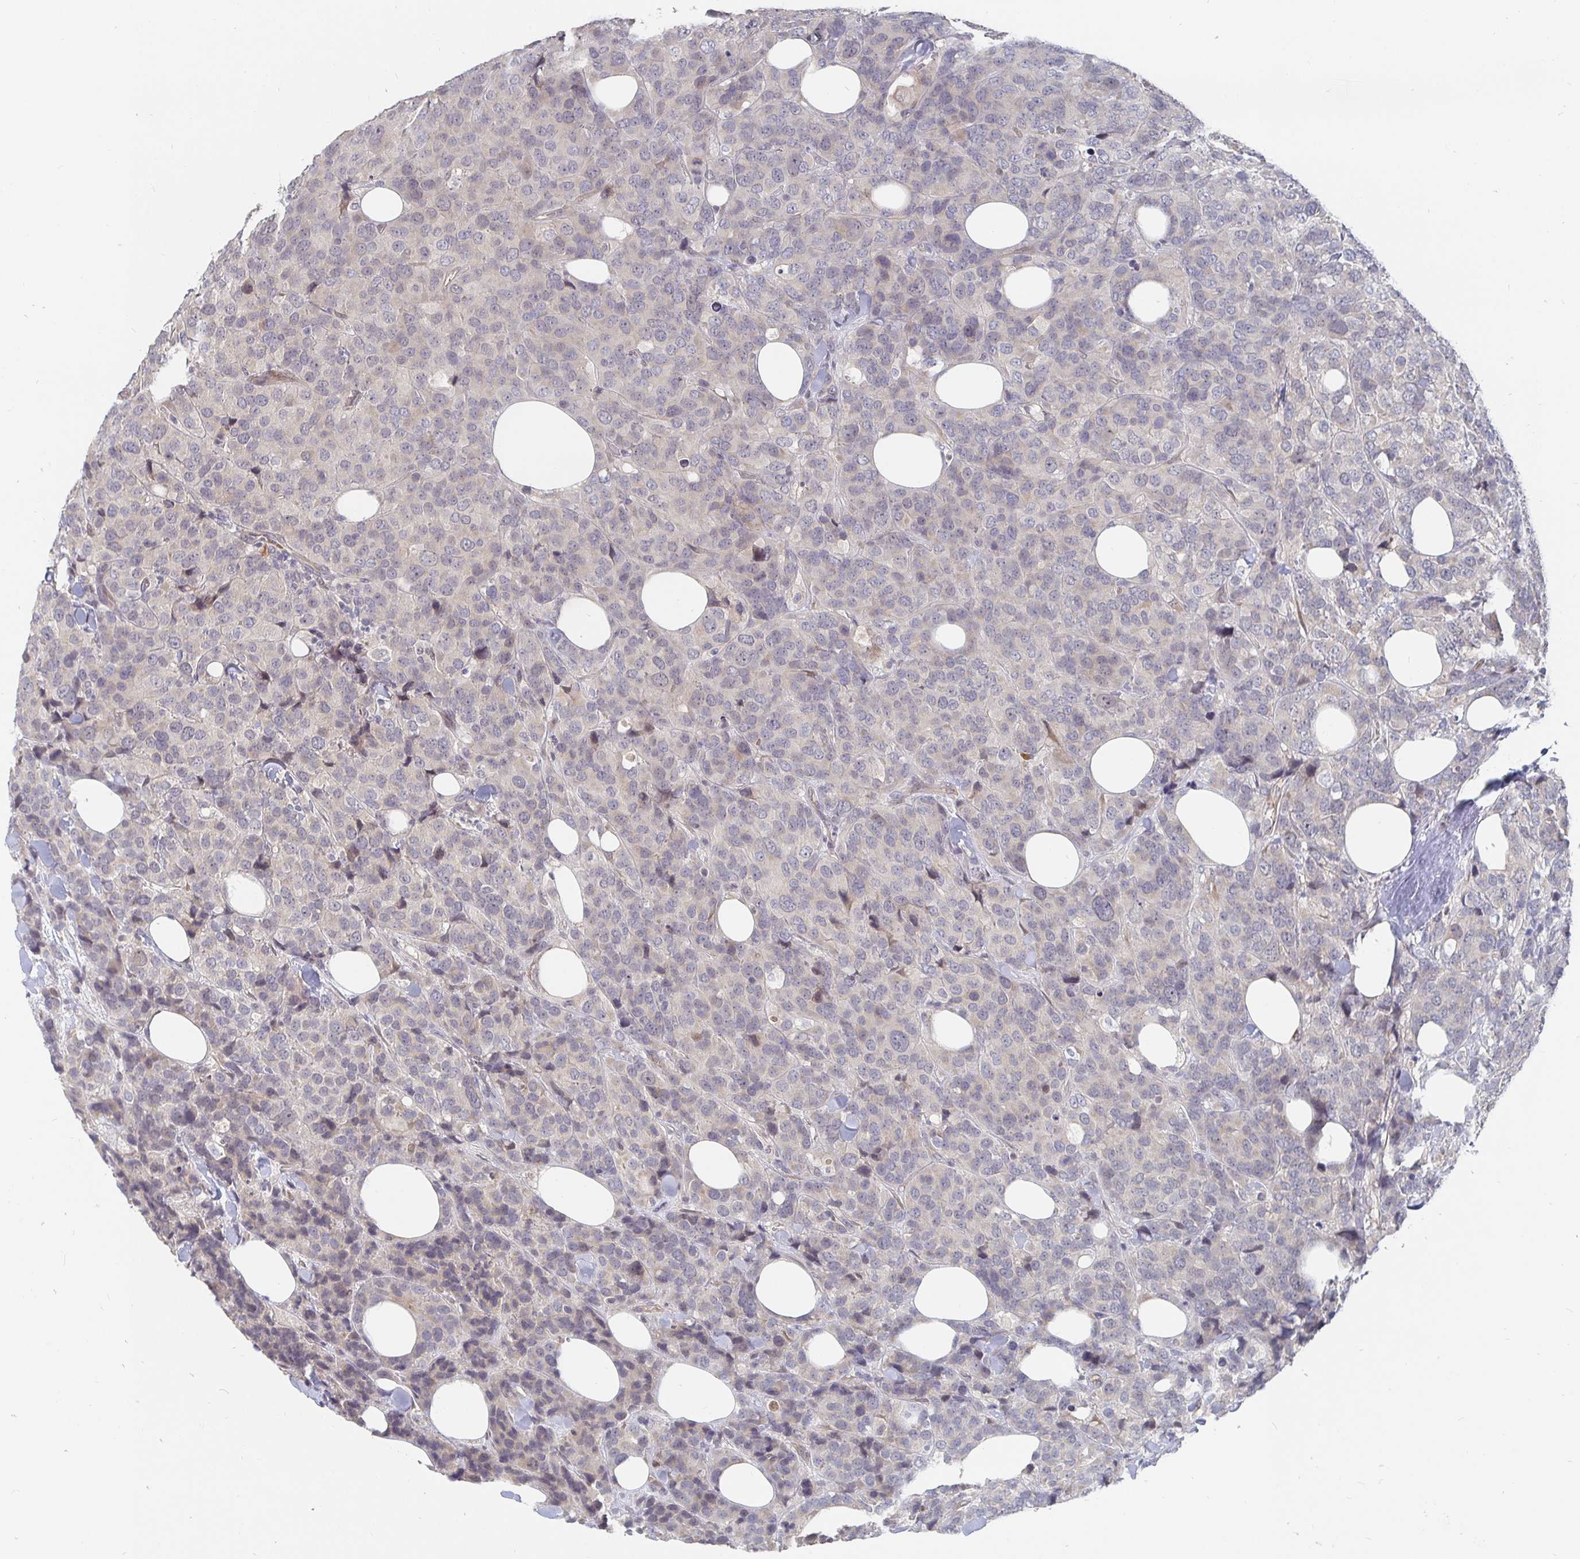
{"staining": {"intensity": "negative", "quantity": "none", "location": "none"}, "tissue": "breast cancer", "cell_type": "Tumor cells", "image_type": "cancer", "snomed": [{"axis": "morphology", "description": "Lobular carcinoma"}, {"axis": "topography", "description": "Breast"}], "caption": "A high-resolution image shows IHC staining of breast cancer (lobular carcinoma), which demonstrates no significant expression in tumor cells.", "gene": "MEIS1", "patient": {"sex": "female", "age": 59}}